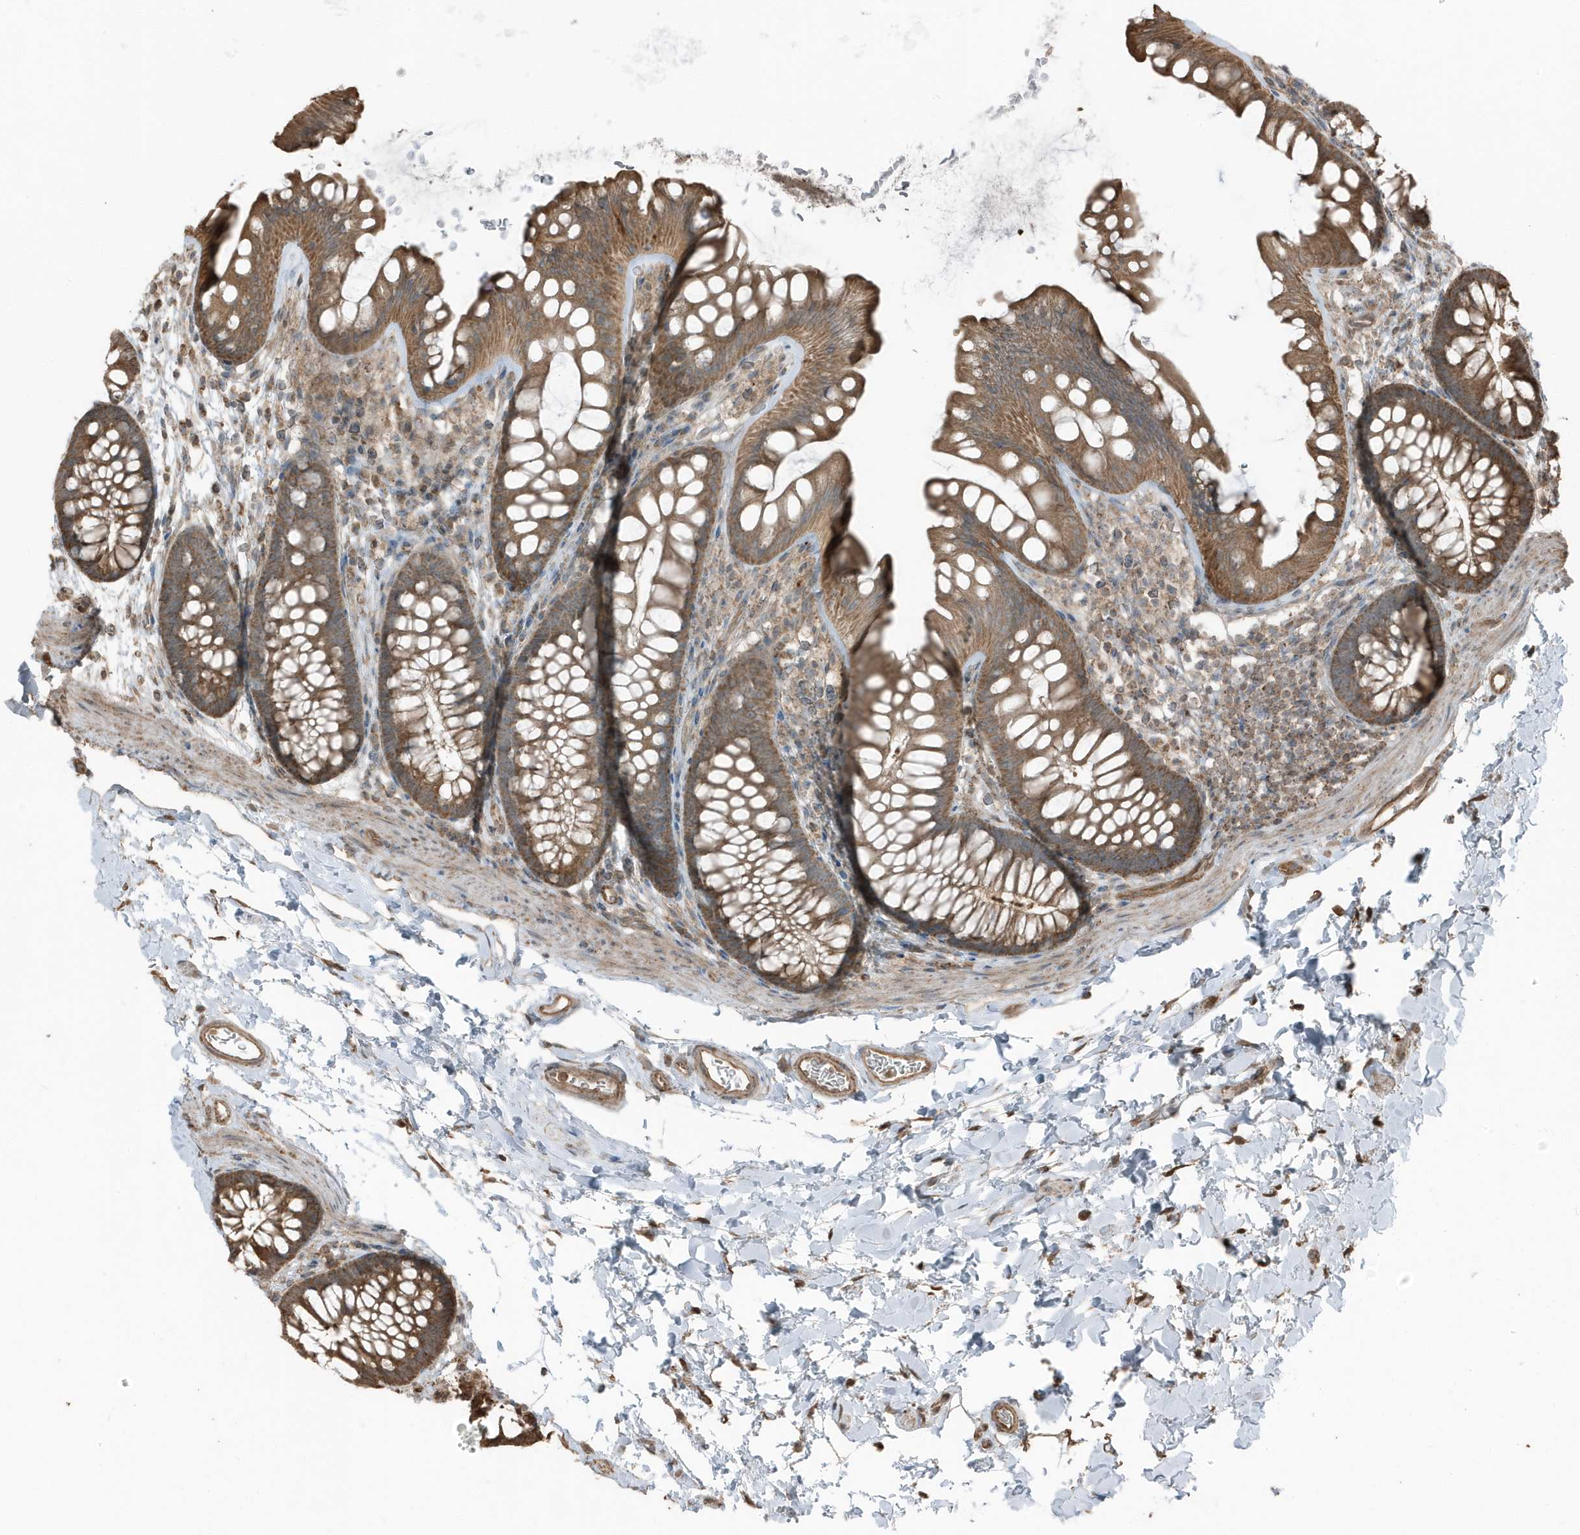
{"staining": {"intensity": "moderate", "quantity": ">75%", "location": "cytoplasmic/membranous"}, "tissue": "colon", "cell_type": "Endothelial cells", "image_type": "normal", "snomed": [{"axis": "morphology", "description": "Normal tissue, NOS"}, {"axis": "topography", "description": "Colon"}], "caption": "Colon was stained to show a protein in brown. There is medium levels of moderate cytoplasmic/membranous staining in about >75% of endothelial cells.", "gene": "AZI2", "patient": {"sex": "female", "age": 62}}